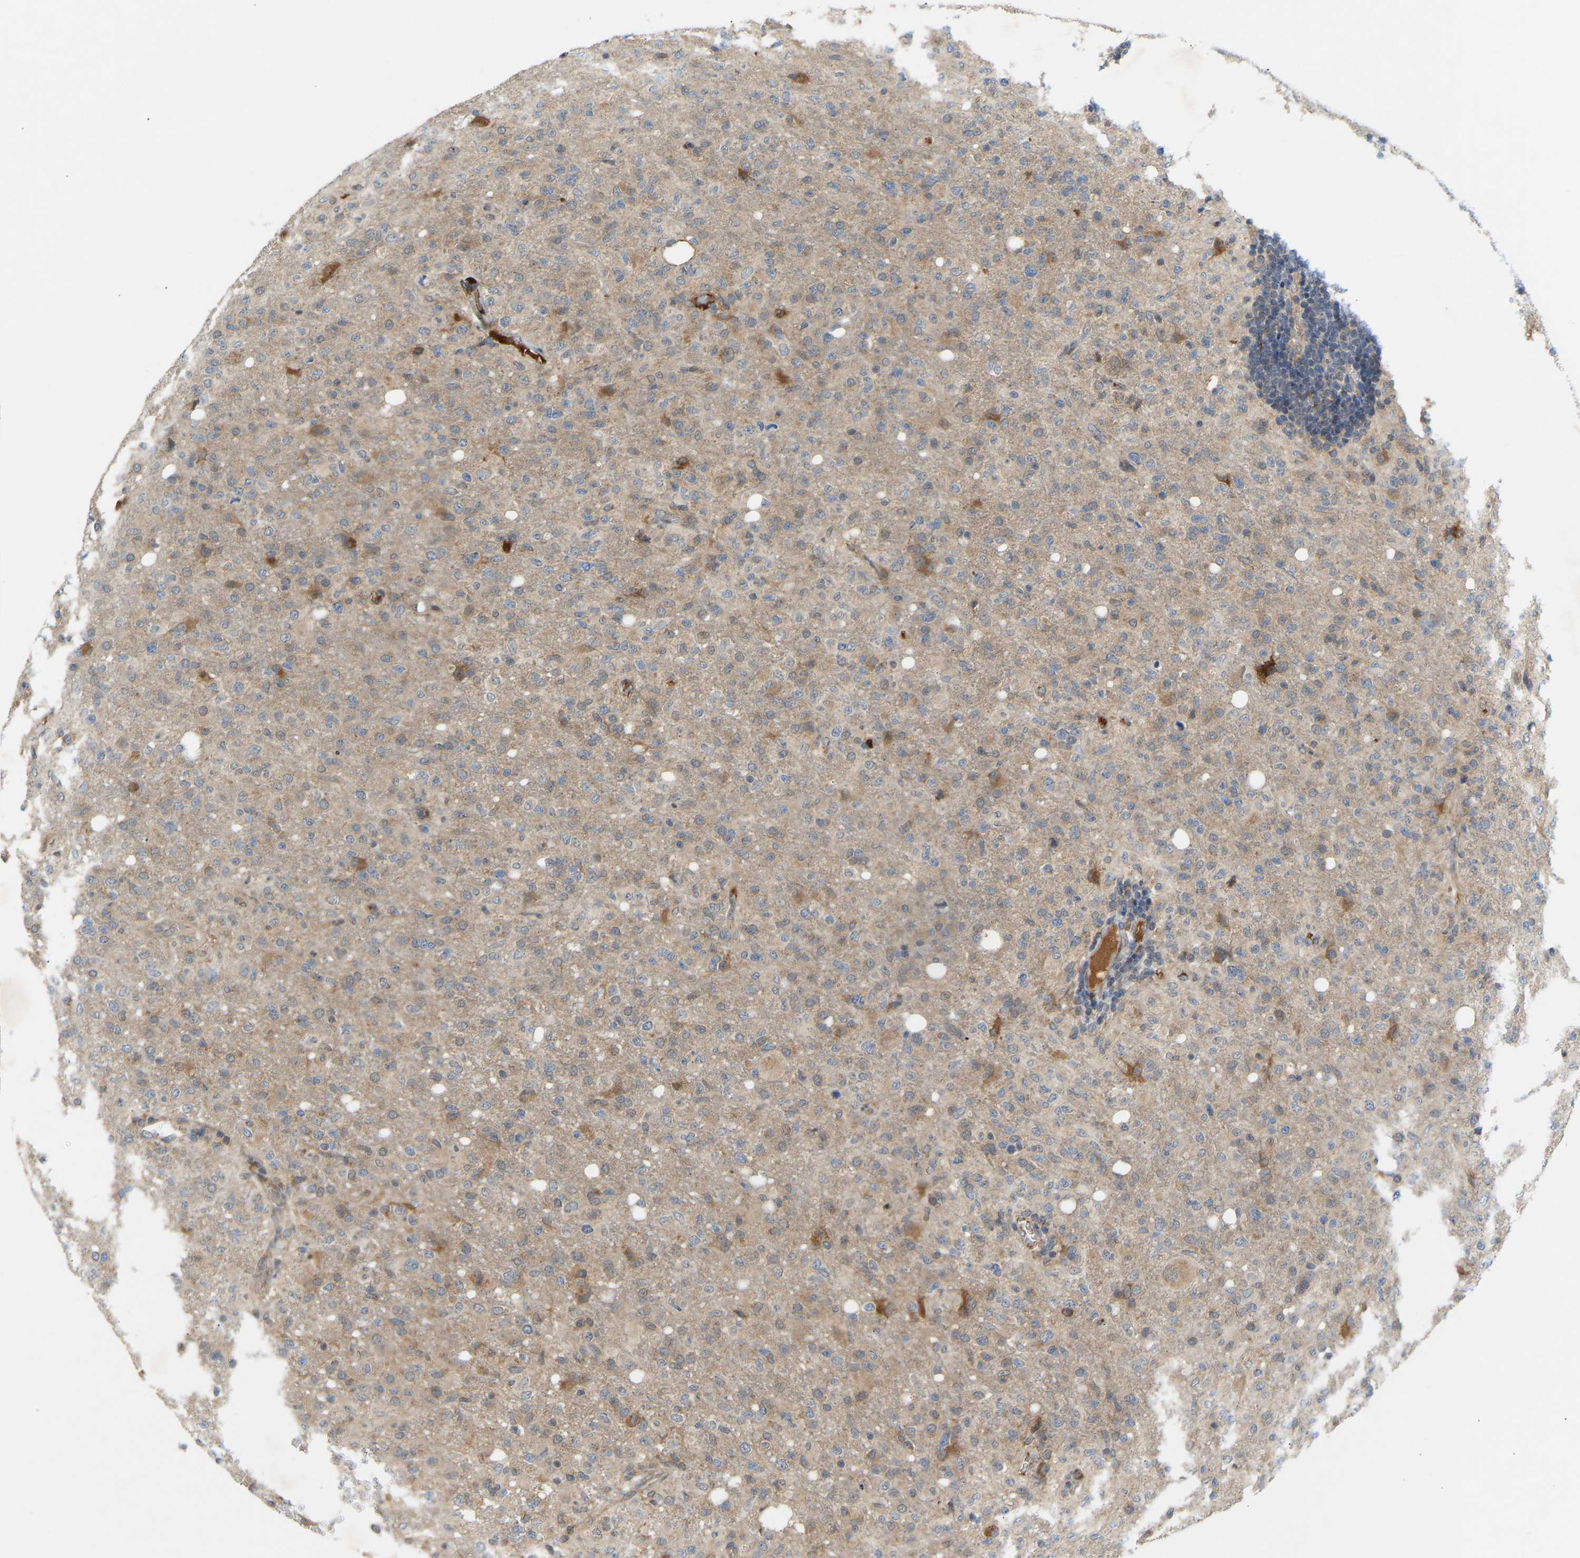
{"staining": {"intensity": "moderate", "quantity": "<25%", "location": "cytoplasmic/membranous"}, "tissue": "glioma", "cell_type": "Tumor cells", "image_type": "cancer", "snomed": [{"axis": "morphology", "description": "Glioma, malignant, High grade"}, {"axis": "topography", "description": "Brain"}], "caption": "DAB immunohistochemical staining of human malignant glioma (high-grade) displays moderate cytoplasmic/membranous protein expression in about <25% of tumor cells.", "gene": "PTCD1", "patient": {"sex": "female", "age": 57}}